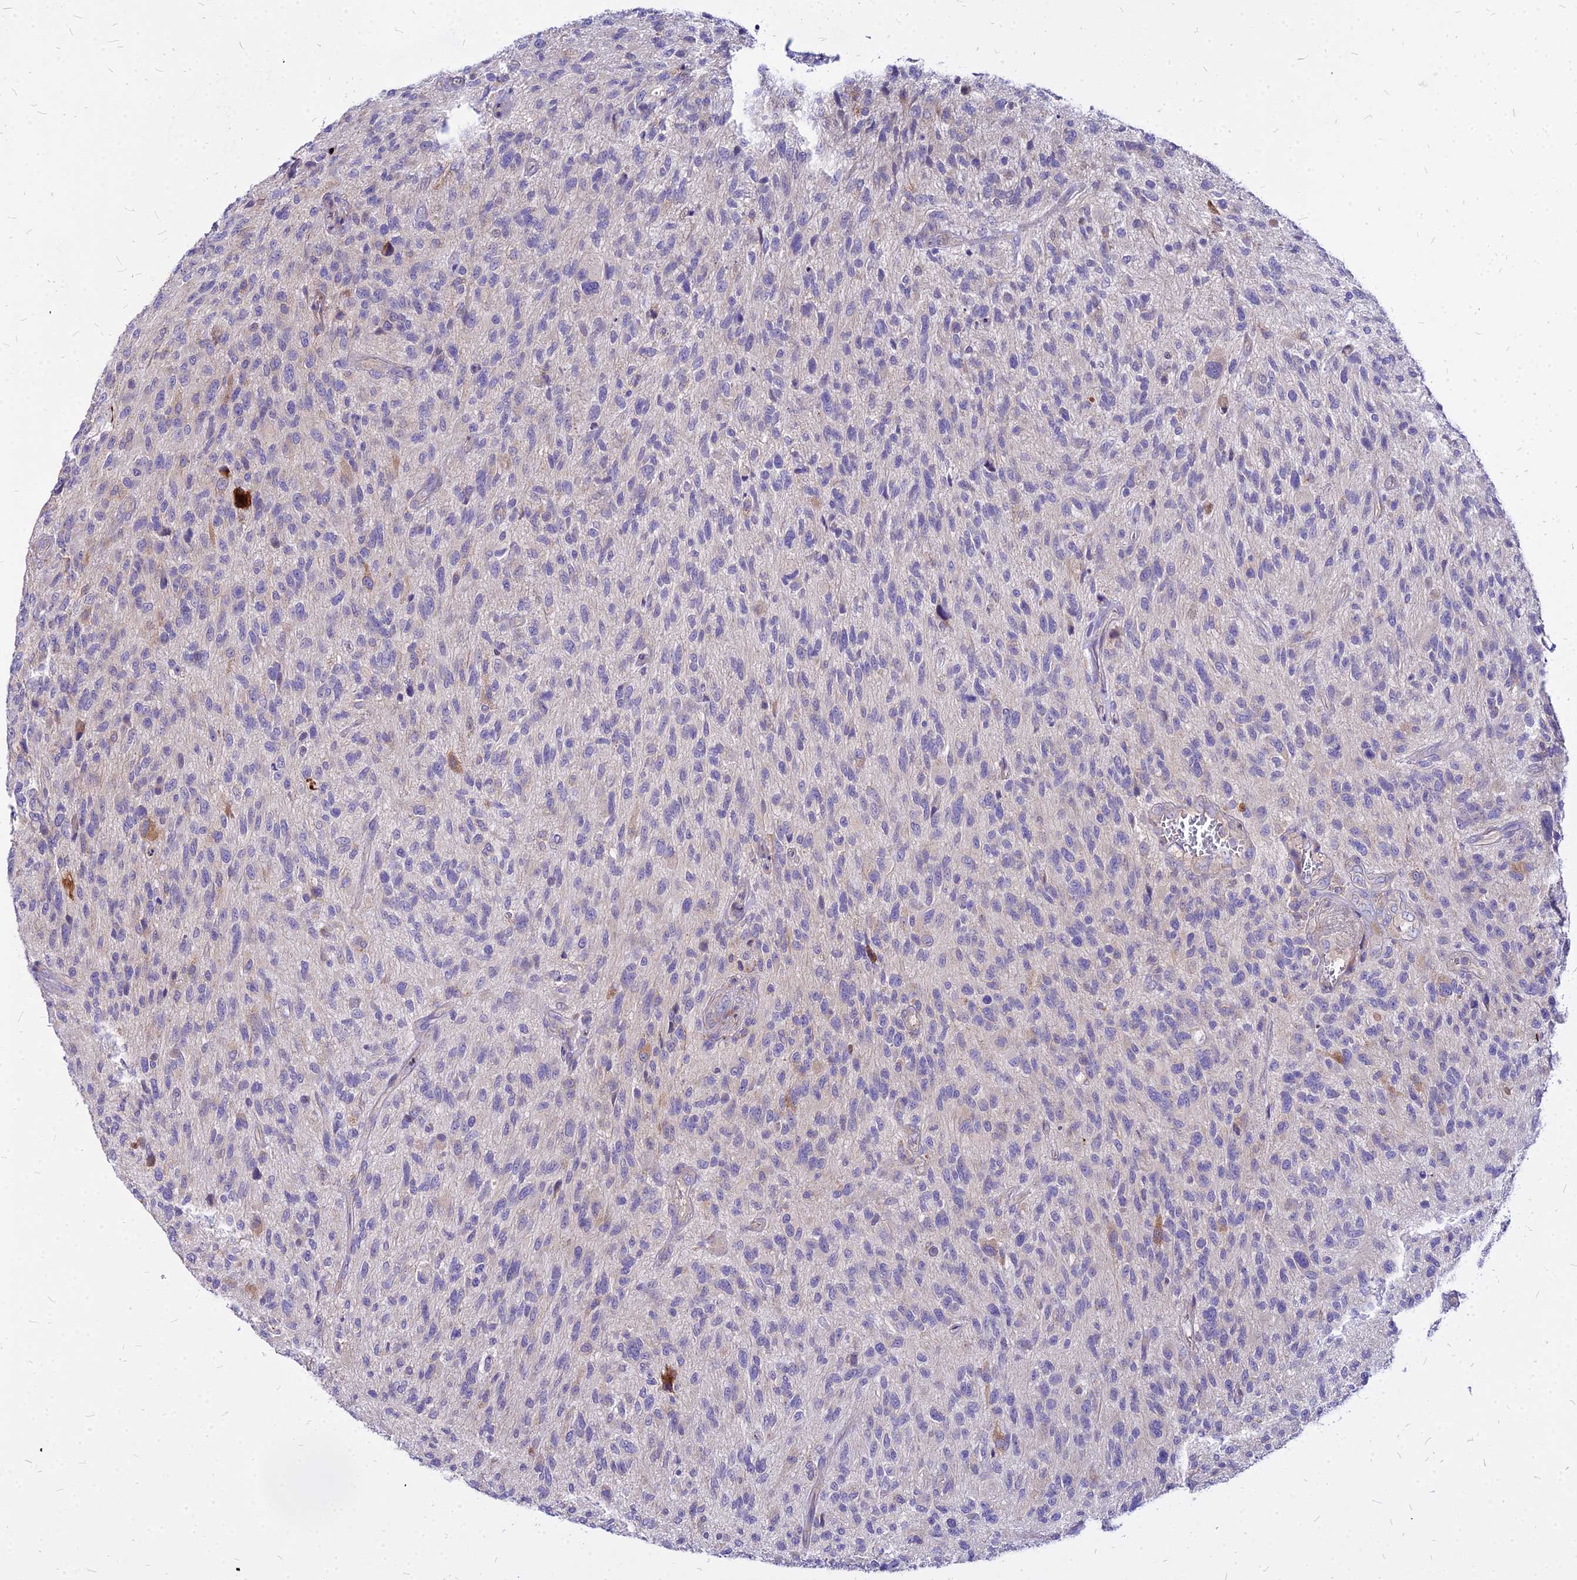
{"staining": {"intensity": "negative", "quantity": "none", "location": "none"}, "tissue": "glioma", "cell_type": "Tumor cells", "image_type": "cancer", "snomed": [{"axis": "morphology", "description": "Glioma, malignant, High grade"}, {"axis": "topography", "description": "Brain"}], "caption": "Human malignant glioma (high-grade) stained for a protein using IHC demonstrates no staining in tumor cells.", "gene": "COMMD10", "patient": {"sex": "male", "age": 47}}